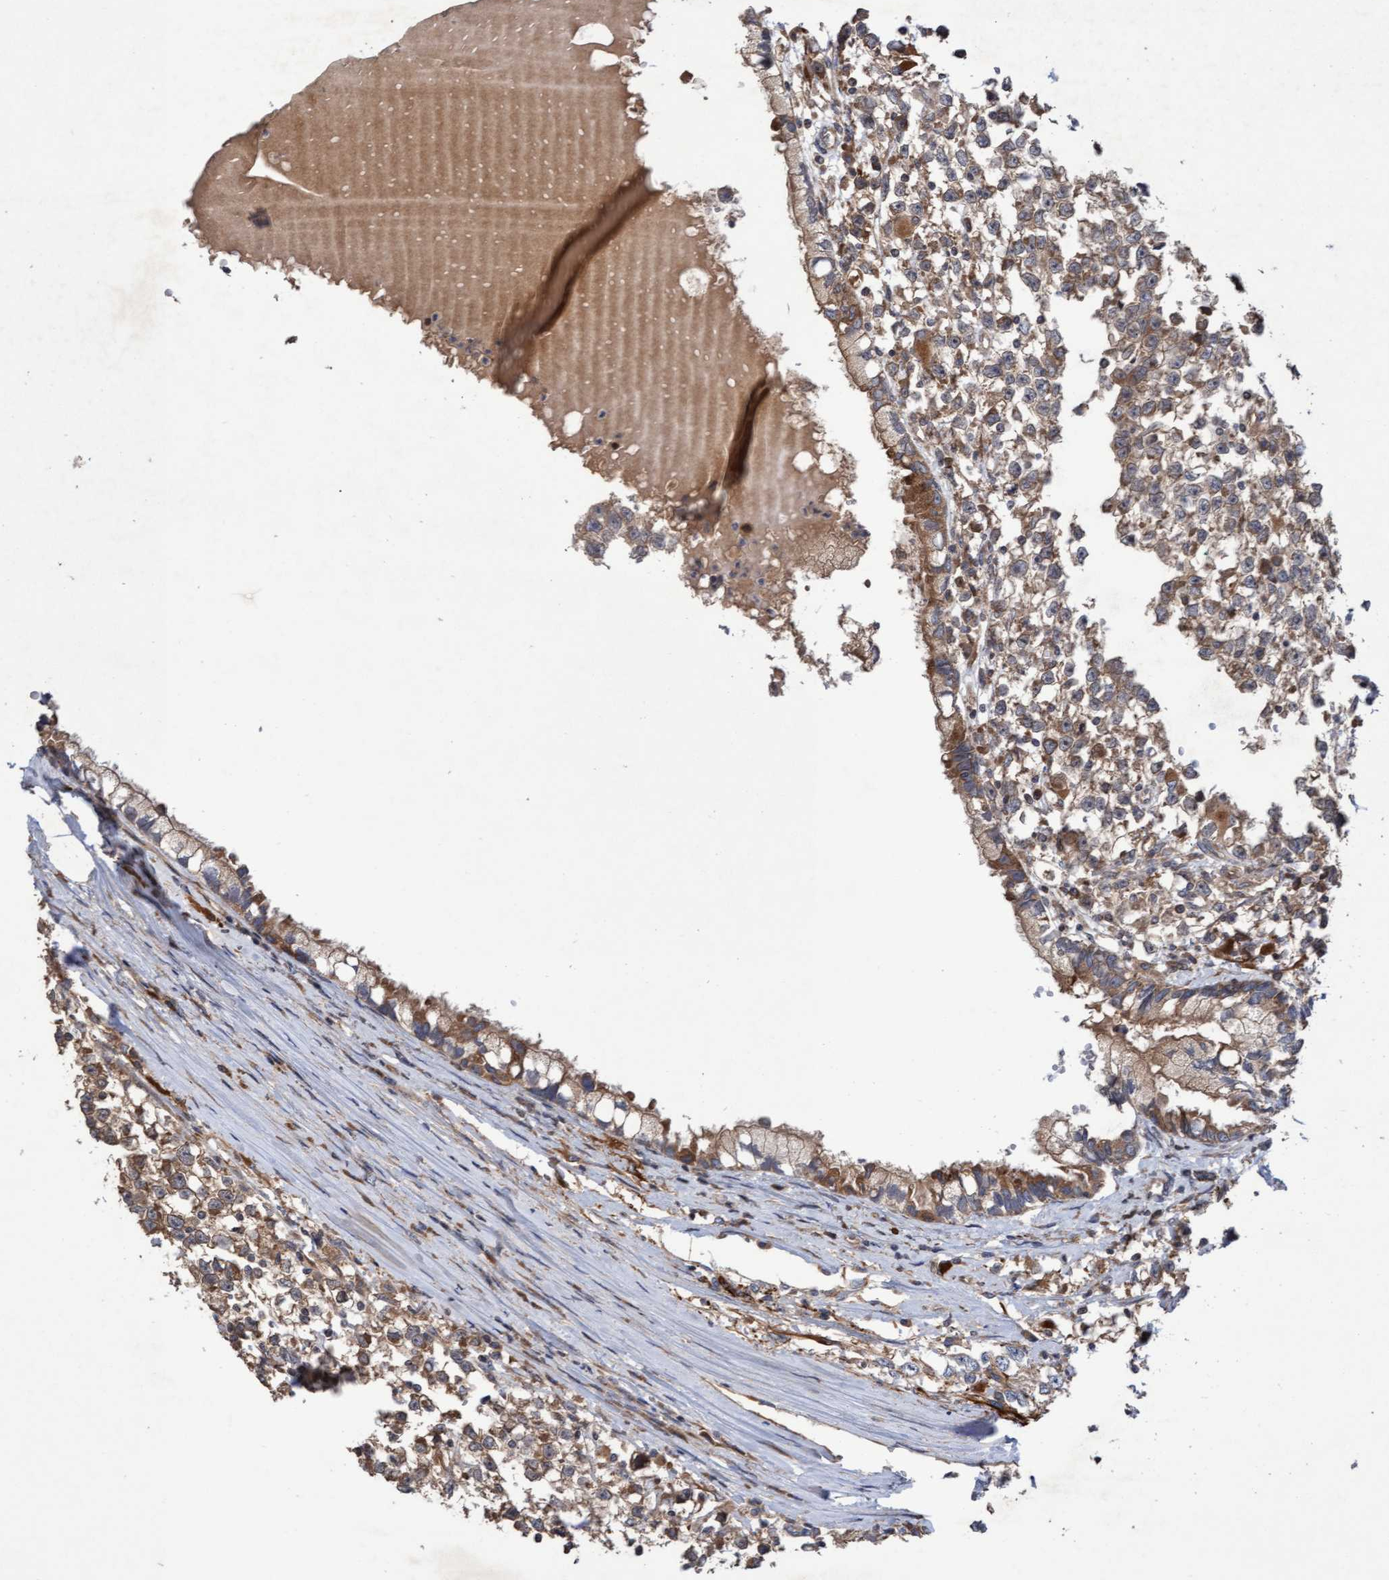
{"staining": {"intensity": "moderate", "quantity": ">75%", "location": "cytoplasmic/membranous"}, "tissue": "testis cancer", "cell_type": "Tumor cells", "image_type": "cancer", "snomed": [{"axis": "morphology", "description": "Seminoma, NOS"}, {"axis": "morphology", "description": "Carcinoma, Embryonal, NOS"}, {"axis": "topography", "description": "Testis"}], "caption": "This micrograph reveals immunohistochemistry (IHC) staining of human embryonal carcinoma (testis), with medium moderate cytoplasmic/membranous expression in about >75% of tumor cells.", "gene": "ELP5", "patient": {"sex": "male", "age": 51}}